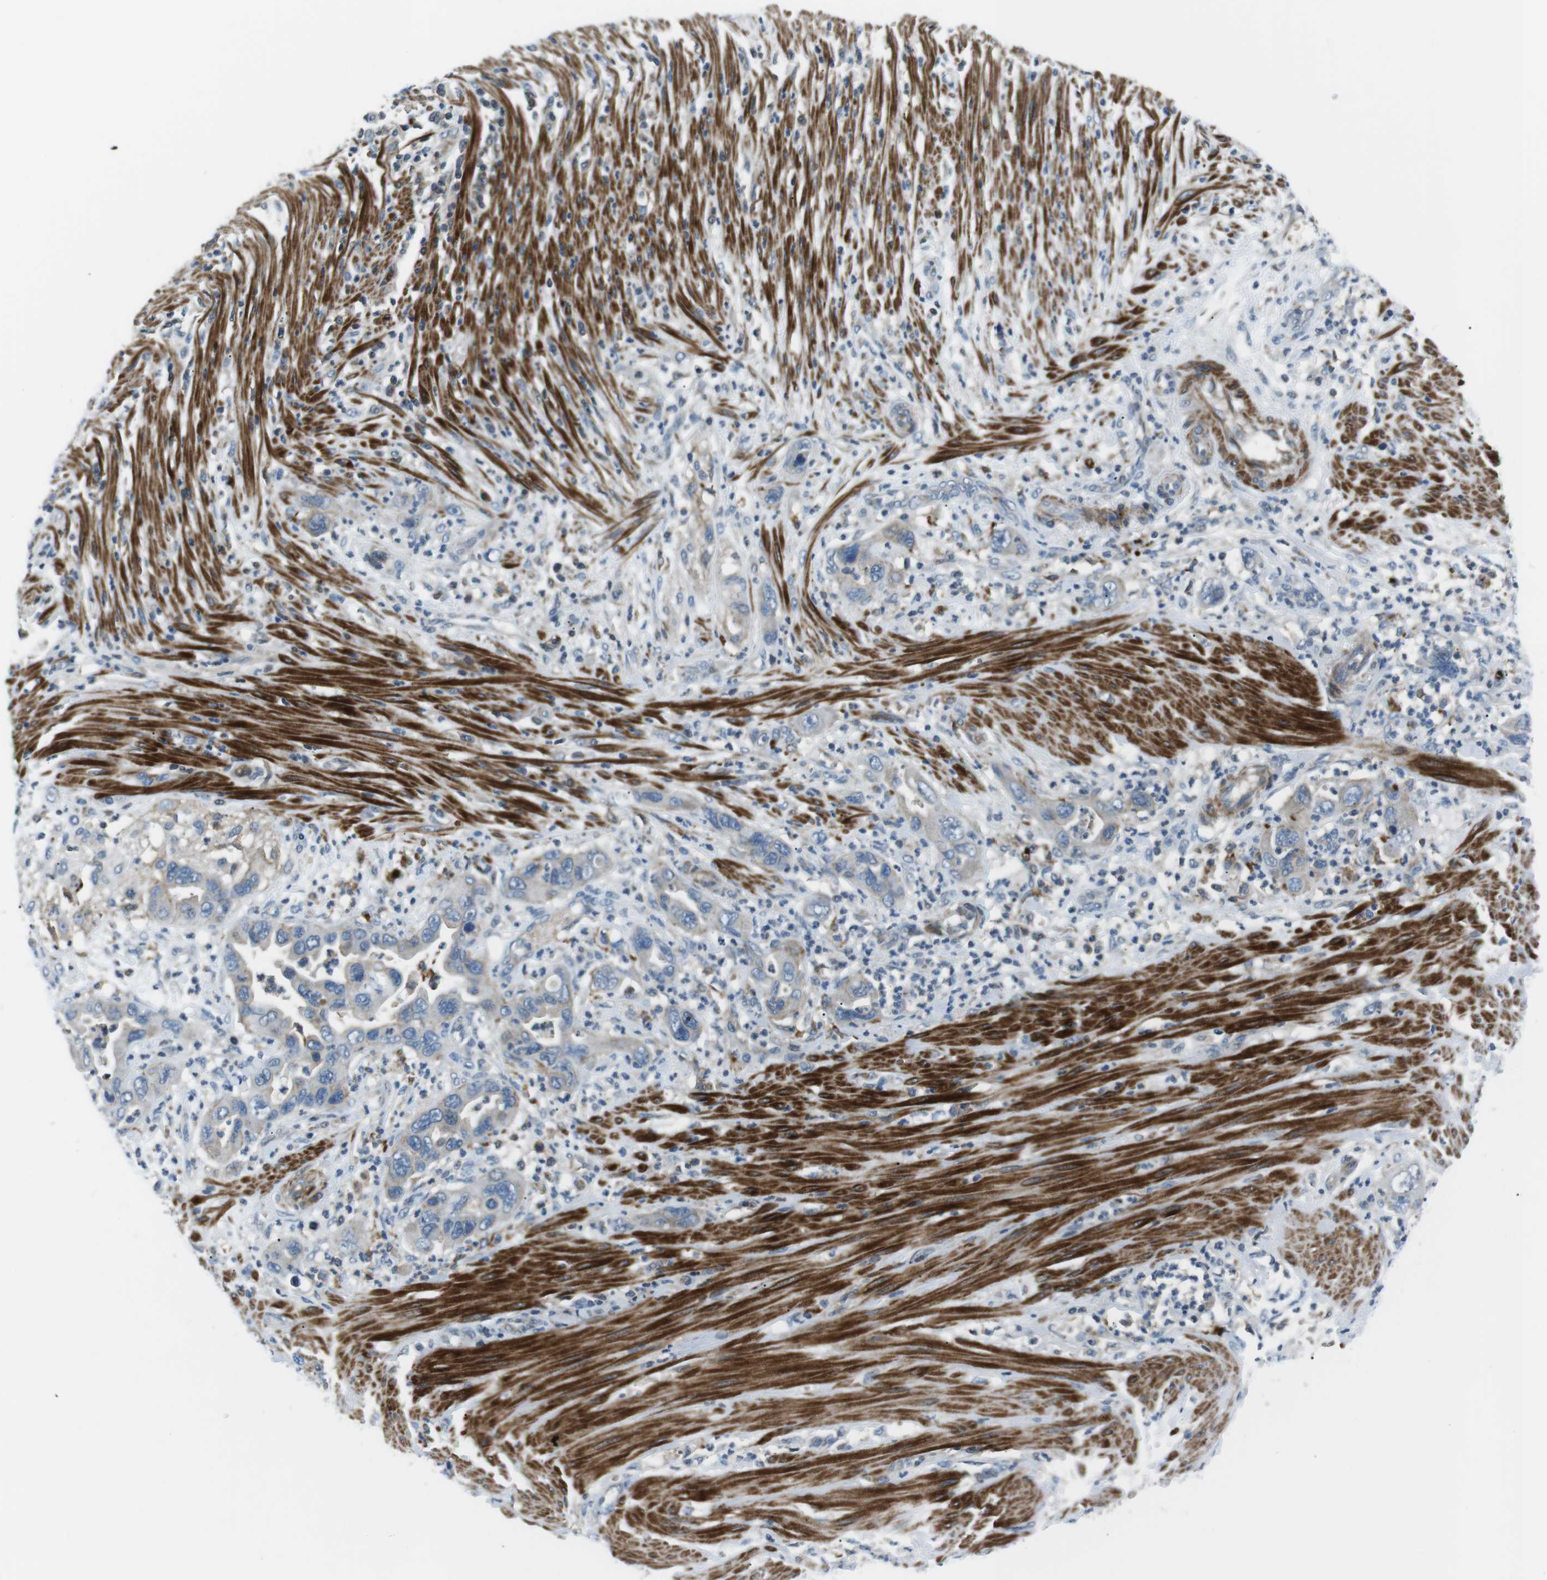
{"staining": {"intensity": "negative", "quantity": "none", "location": "none"}, "tissue": "pancreatic cancer", "cell_type": "Tumor cells", "image_type": "cancer", "snomed": [{"axis": "morphology", "description": "Adenocarcinoma, NOS"}, {"axis": "topography", "description": "Pancreas"}], "caption": "Immunohistochemistry (IHC) of human adenocarcinoma (pancreatic) reveals no expression in tumor cells. (DAB (3,3'-diaminobenzidine) IHC, high magnification).", "gene": "ARVCF", "patient": {"sex": "female", "age": 71}}